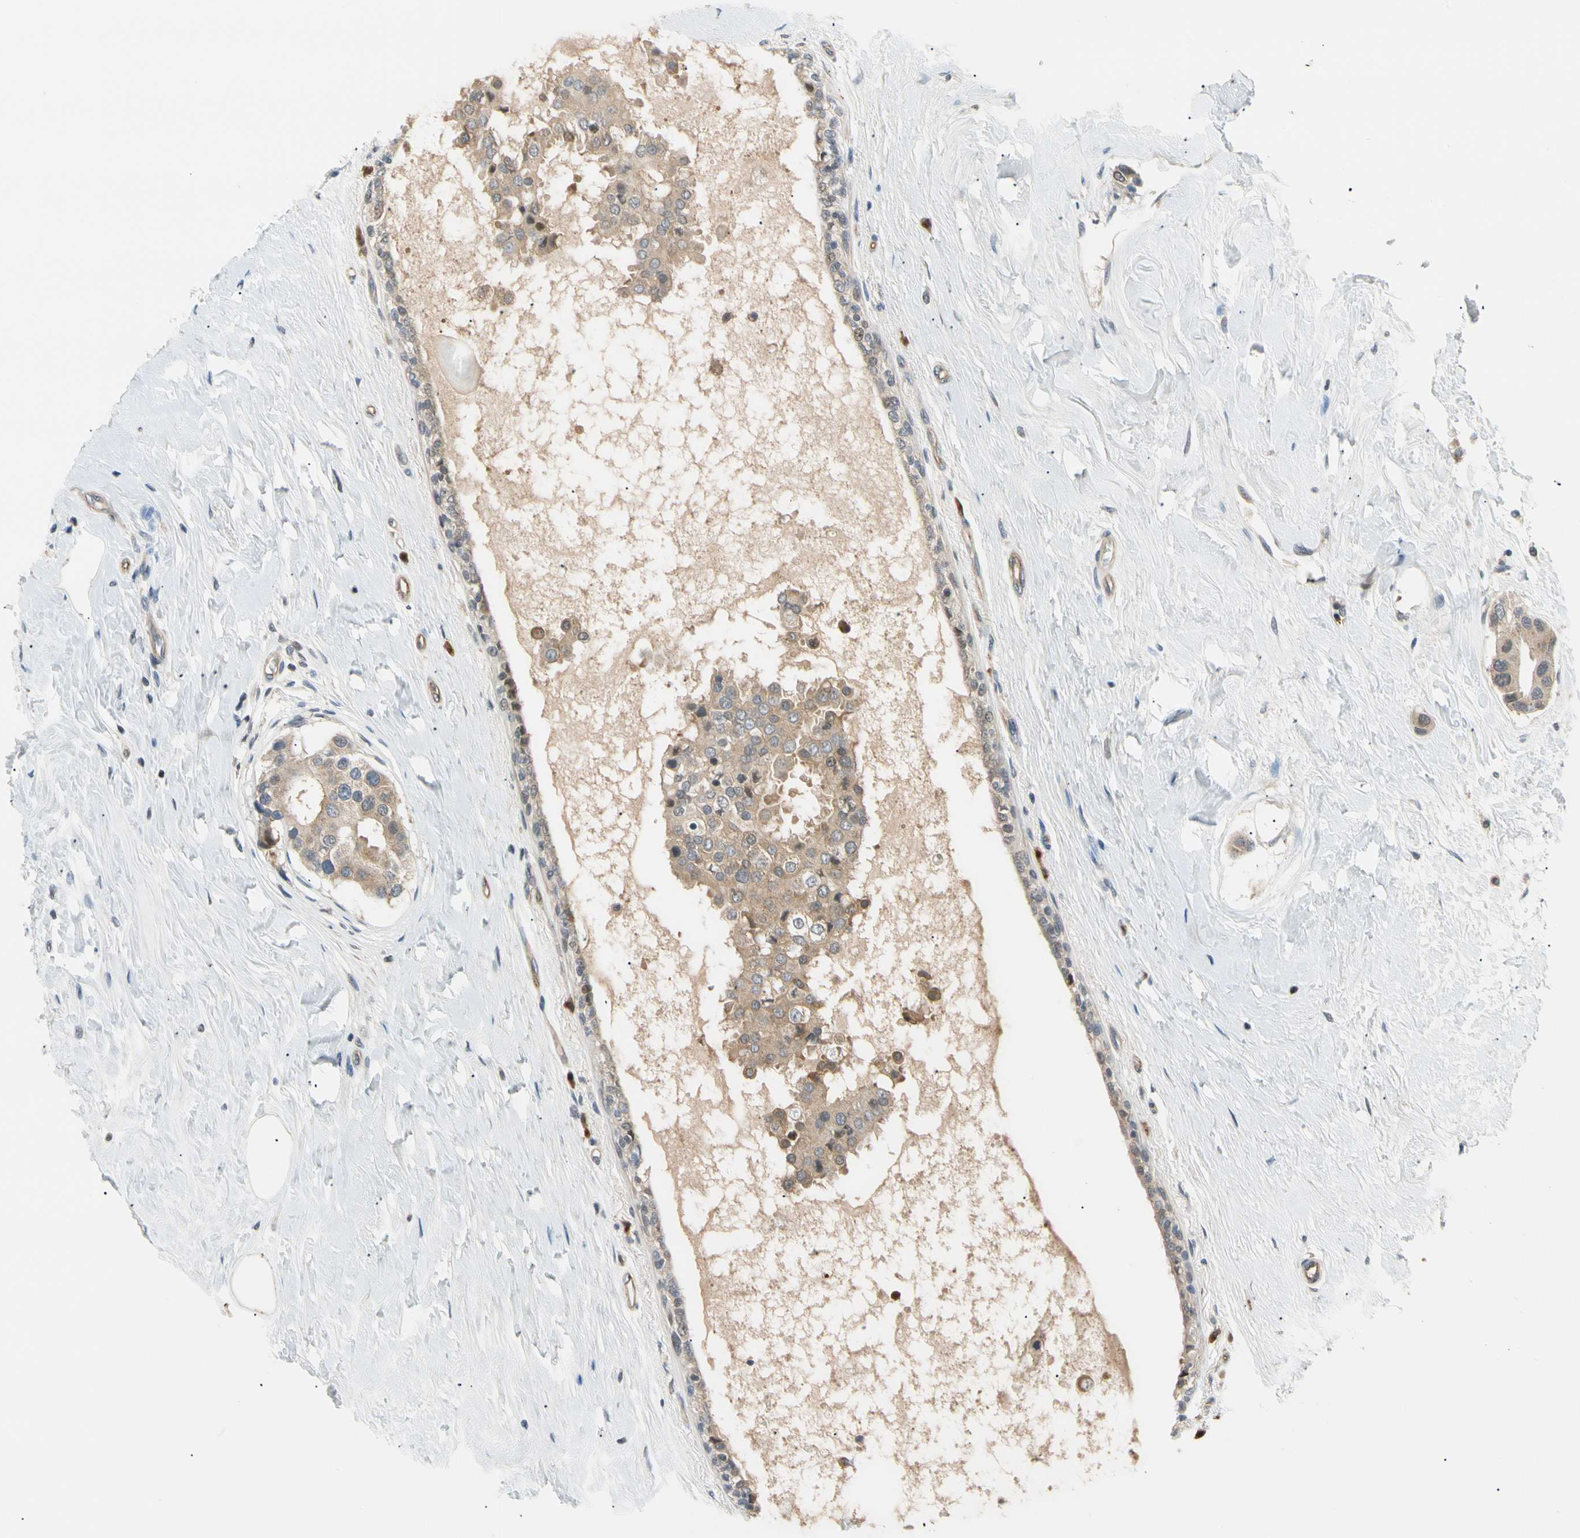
{"staining": {"intensity": "moderate", "quantity": ">75%", "location": "cytoplasmic/membranous"}, "tissue": "breast cancer", "cell_type": "Tumor cells", "image_type": "cancer", "snomed": [{"axis": "morphology", "description": "Normal tissue, NOS"}, {"axis": "morphology", "description": "Duct carcinoma"}, {"axis": "topography", "description": "Breast"}], "caption": "IHC (DAB (3,3'-diaminobenzidine)) staining of breast cancer reveals moderate cytoplasmic/membranous protein expression in about >75% of tumor cells.", "gene": "SEC23B", "patient": {"sex": "female", "age": 39}}